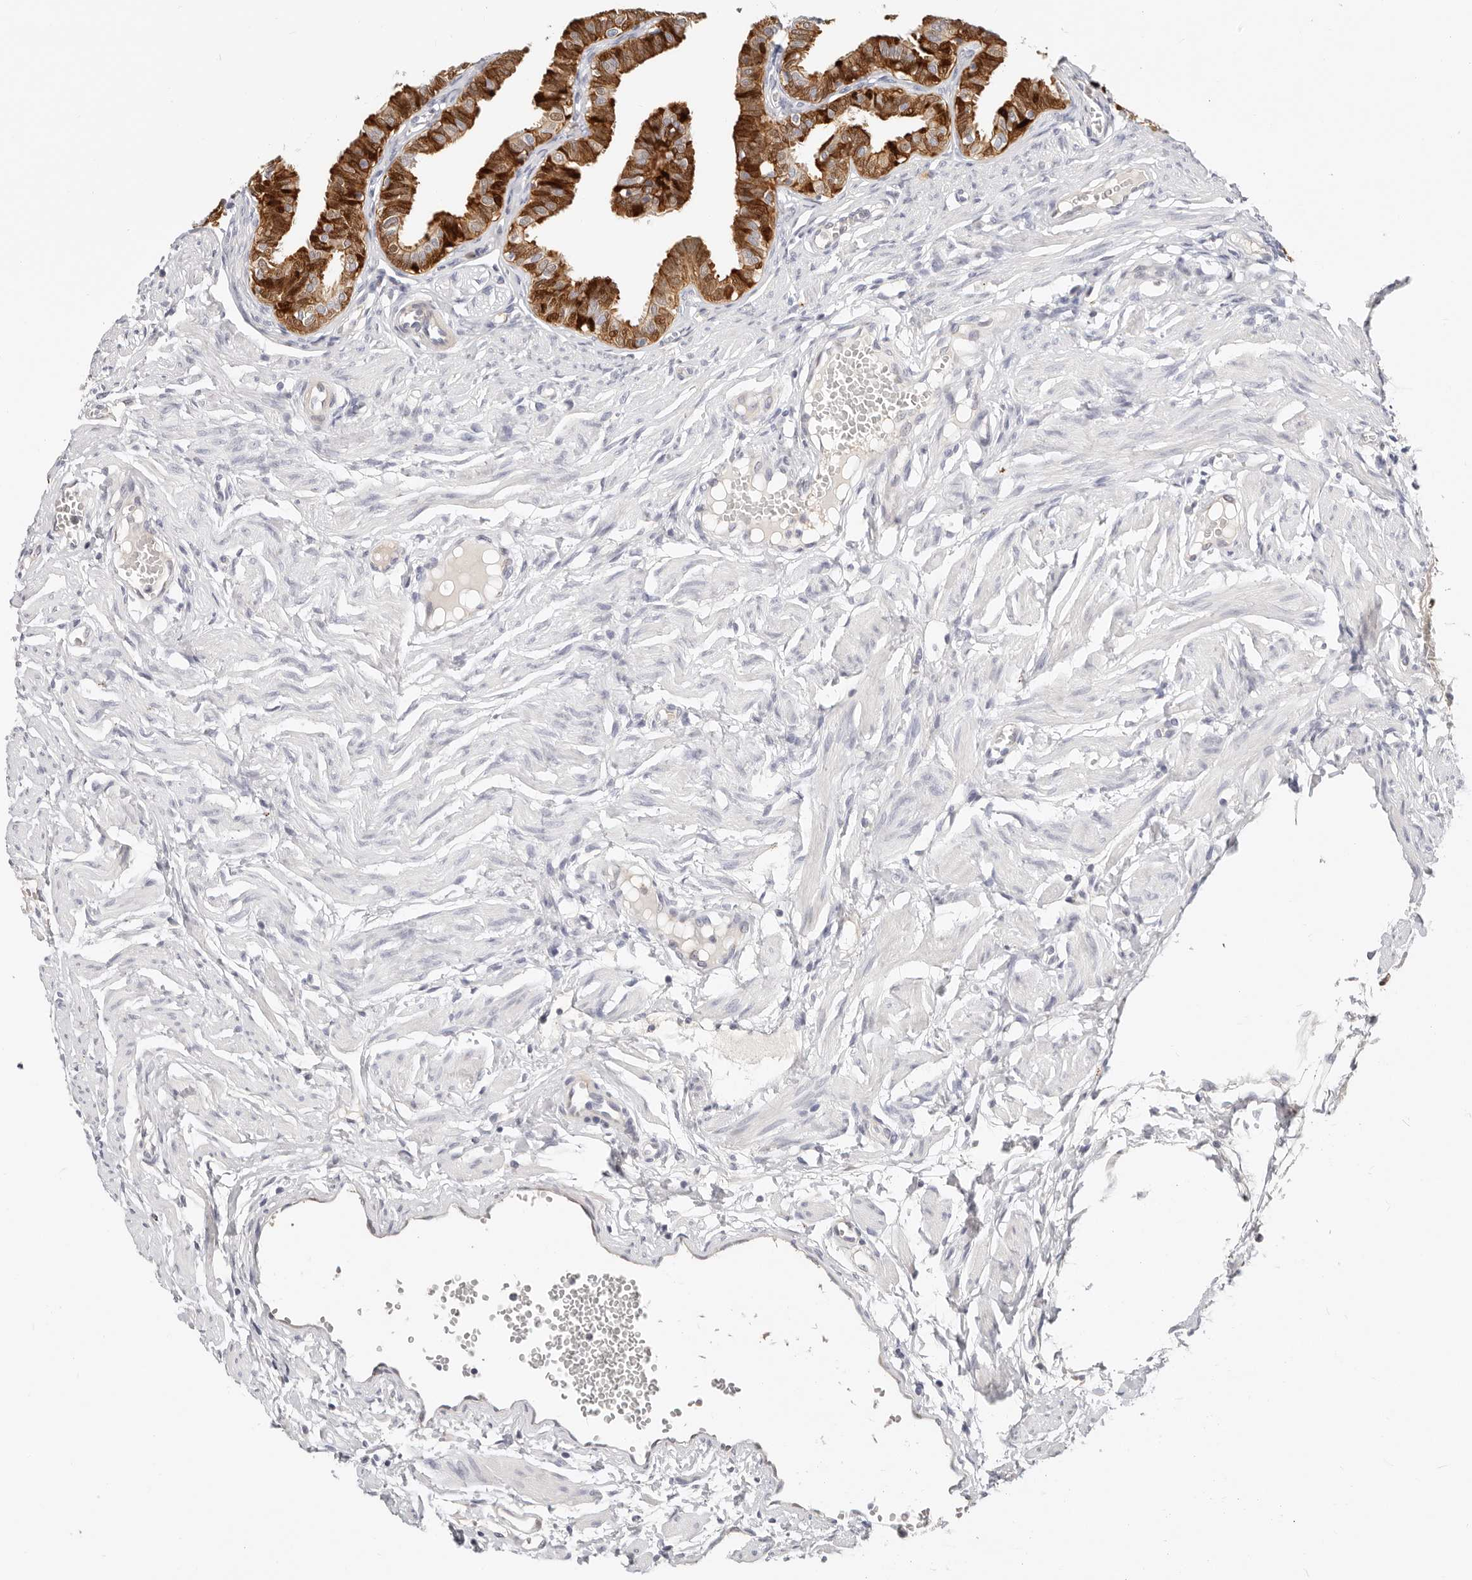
{"staining": {"intensity": "strong", "quantity": ">75%", "location": "cytoplasmic/membranous"}, "tissue": "fallopian tube", "cell_type": "Glandular cells", "image_type": "normal", "snomed": [{"axis": "morphology", "description": "Normal tissue, NOS"}, {"axis": "topography", "description": "Fallopian tube"}, {"axis": "topography", "description": "Ovary"}], "caption": "An image showing strong cytoplasmic/membranous expression in about >75% of glandular cells in unremarkable fallopian tube, as visualized by brown immunohistochemical staining.", "gene": "ZRANB1", "patient": {"sex": "female", "age": 23}}